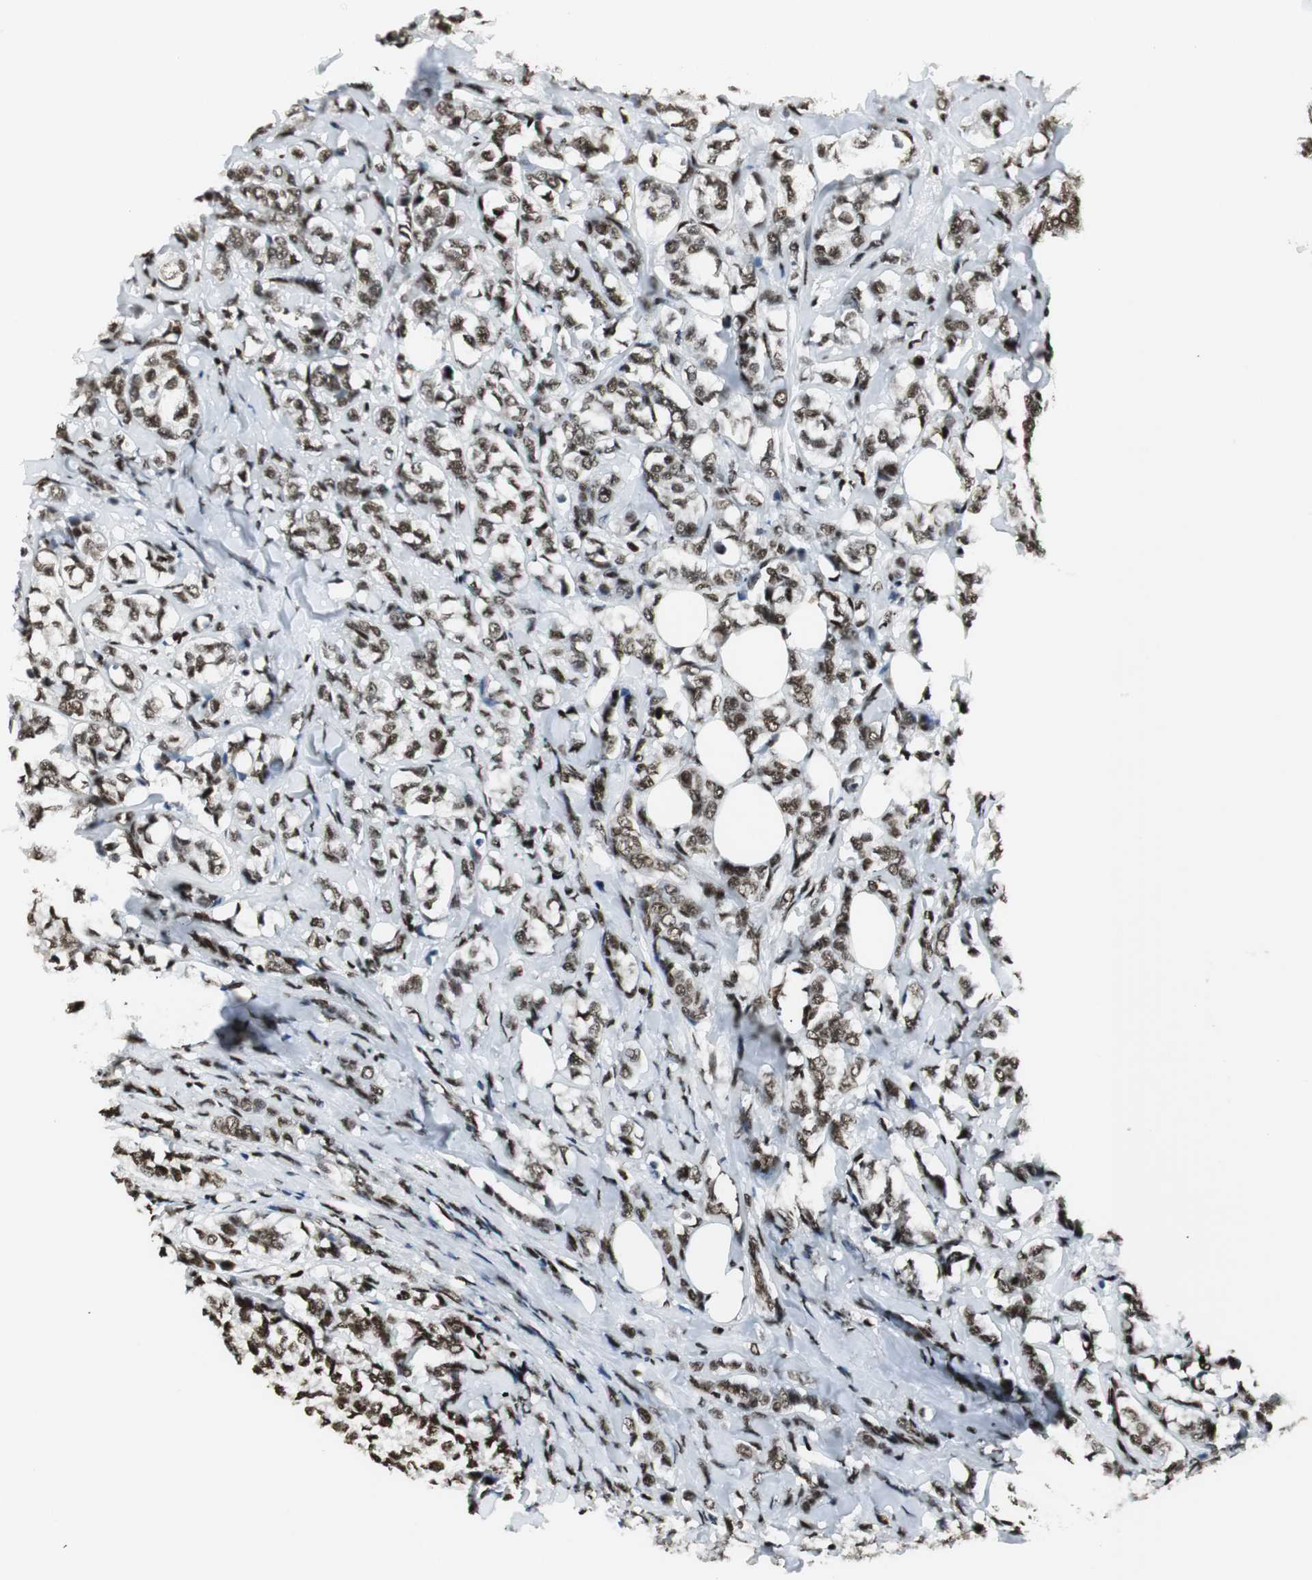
{"staining": {"intensity": "strong", "quantity": ">75%", "location": "nuclear"}, "tissue": "breast cancer", "cell_type": "Tumor cells", "image_type": "cancer", "snomed": [{"axis": "morphology", "description": "Lobular carcinoma"}, {"axis": "topography", "description": "Breast"}], "caption": "A high-resolution micrograph shows immunohistochemistry staining of lobular carcinoma (breast), which shows strong nuclear positivity in approximately >75% of tumor cells.", "gene": "PARN", "patient": {"sex": "female", "age": 60}}